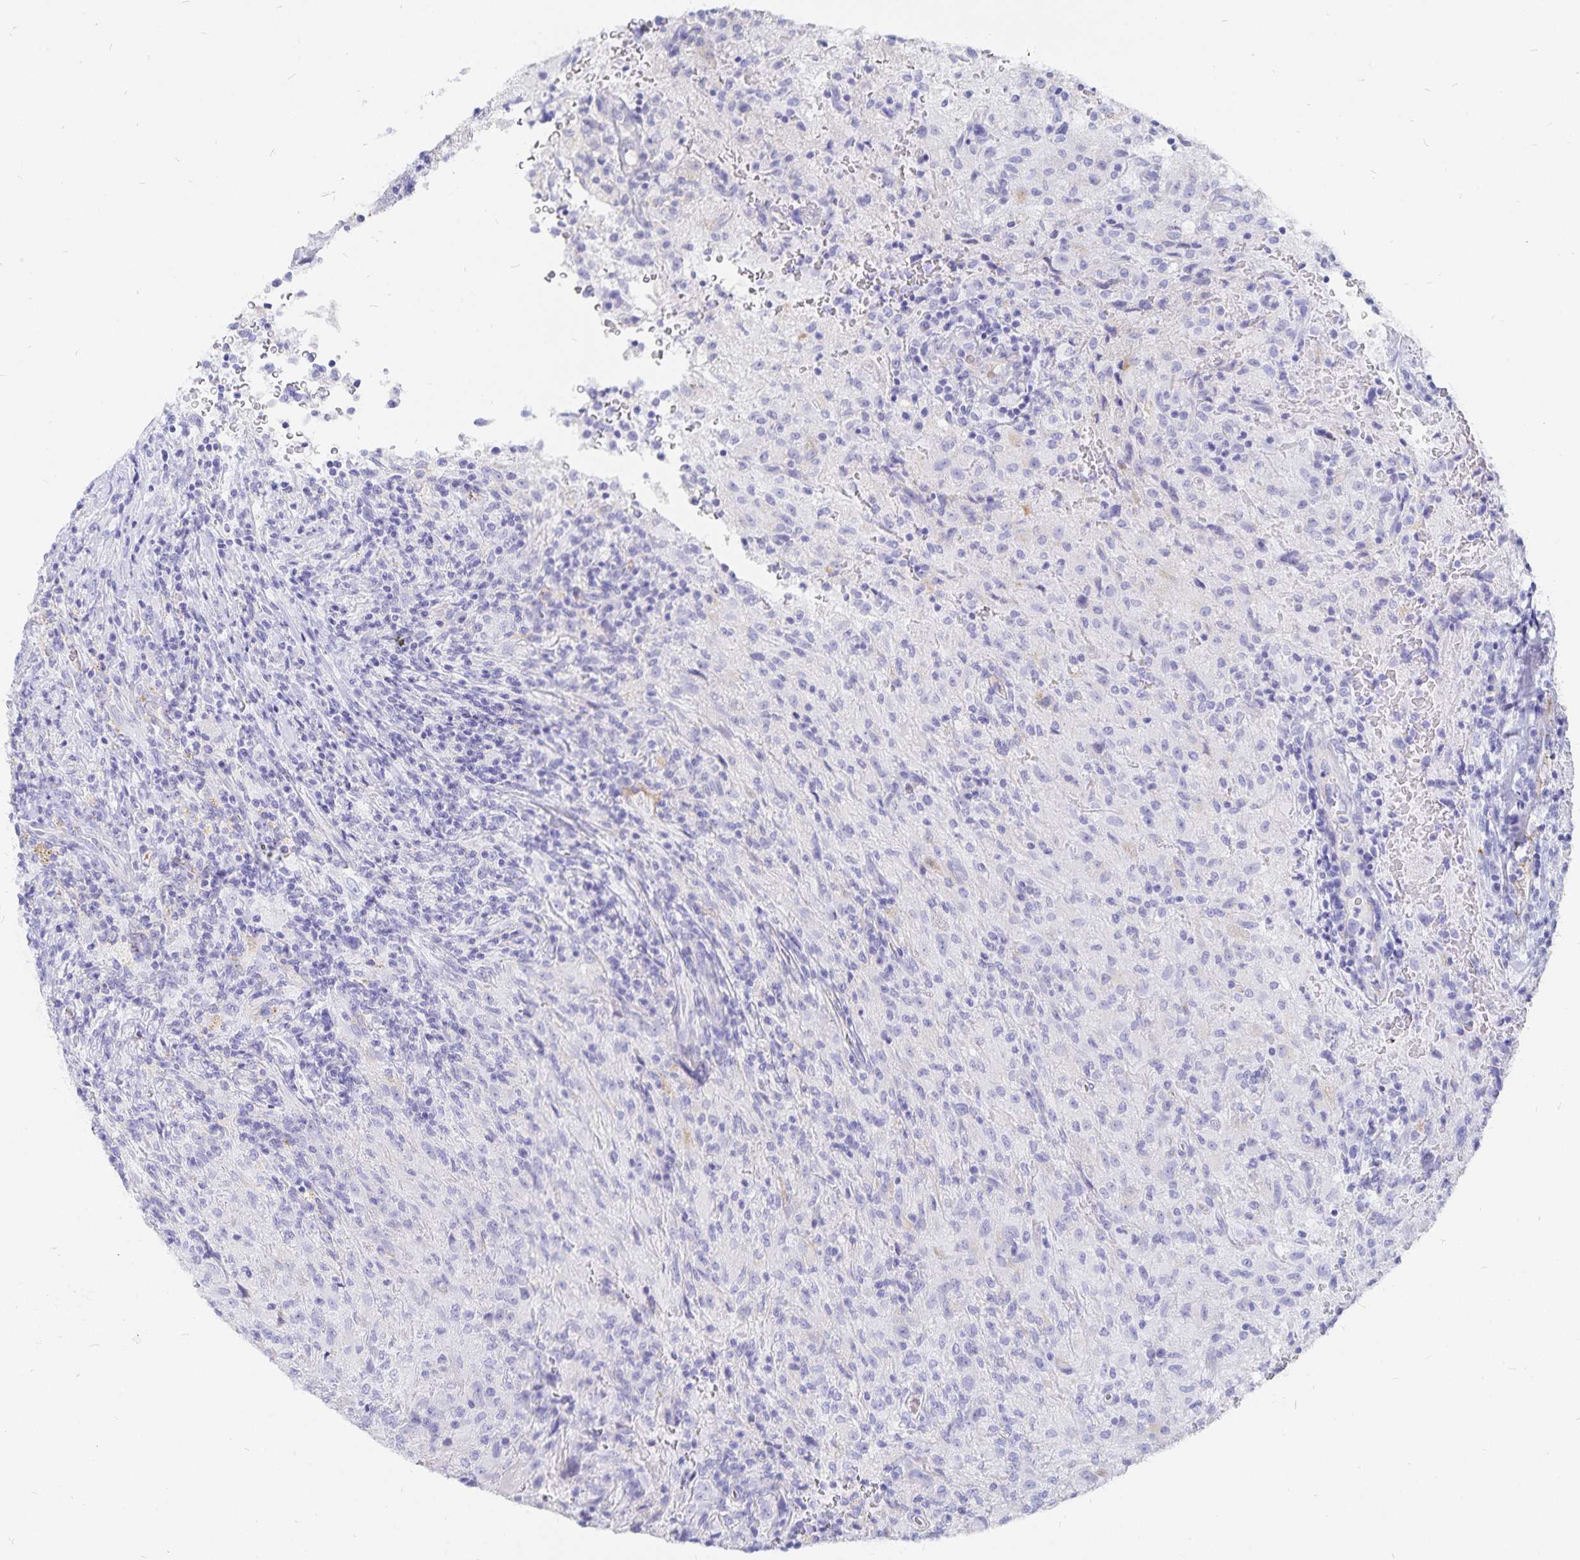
{"staining": {"intensity": "negative", "quantity": "none", "location": "none"}, "tissue": "glioma", "cell_type": "Tumor cells", "image_type": "cancer", "snomed": [{"axis": "morphology", "description": "Glioma, malignant, High grade"}, {"axis": "topography", "description": "Brain"}], "caption": "Tumor cells are negative for protein expression in human malignant glioma (high-grade). (DAB (3,3'-diaminobenzidine) immunohistochemistry (IHC), high magnification).", "gene": "INSL5", "patient": {"sex": "male", "age": 68}}